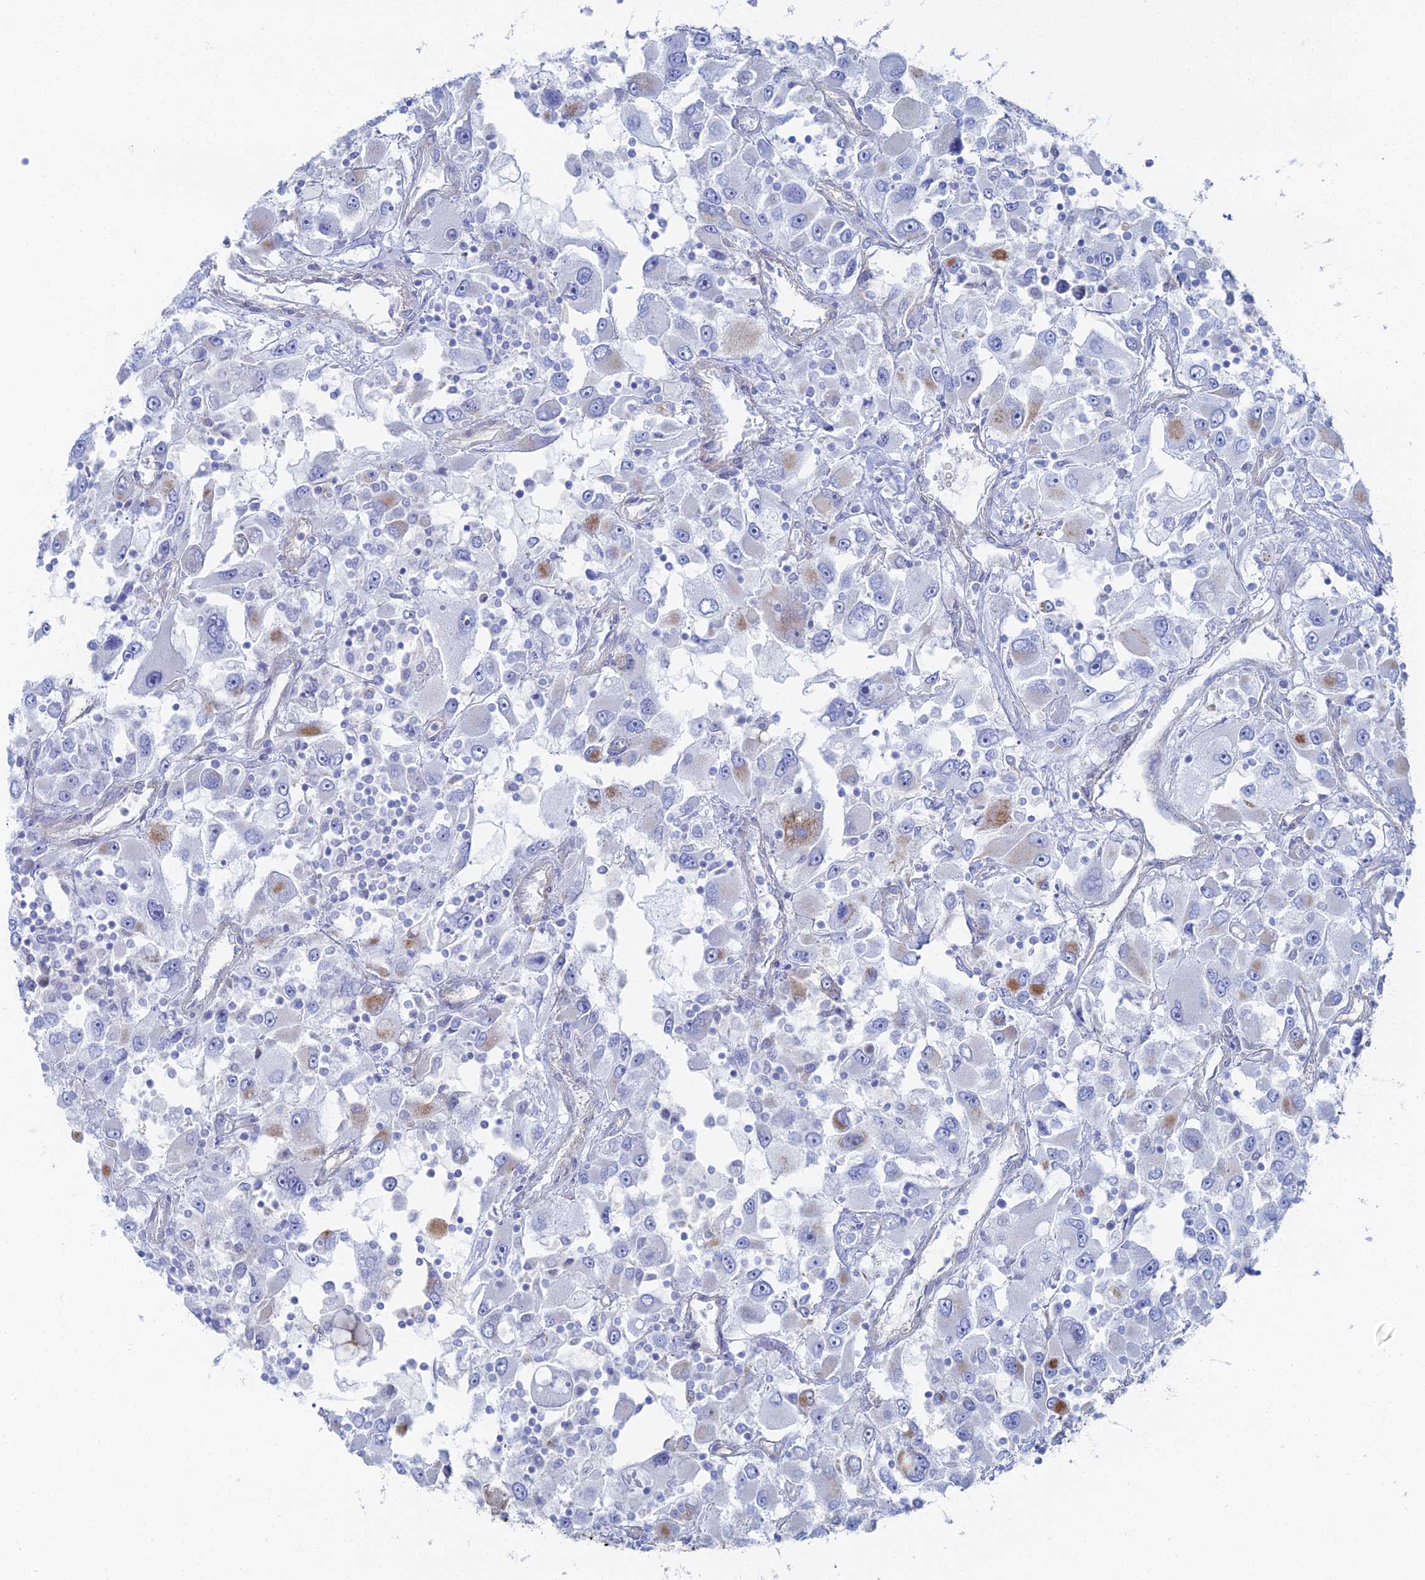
{"staining": {"intensity": "moderate", "quantity": "<25%", "location": "cytoplasmic/membranous"}, "tissue": "renal cancer", "cell_type": "Tumor cells", "image_type": "cancer", "snomed": [{"axis": "morphology", "description": "Adenocarcinoma, NOS"}, {"axis": "topography", "description": "Kidney"}], "caption": "IHC photomicrograph of neoplastic tissue: human renal cancer stained using IHC demonstrates low levels of moderate protein expression localized specifically in the cytoplasmic/membranous of tumor cells, appearing as a cytoplasmic/membranous brown color.", "gene": "DHX34", "patient": {"sex": "female", "age": 52}}